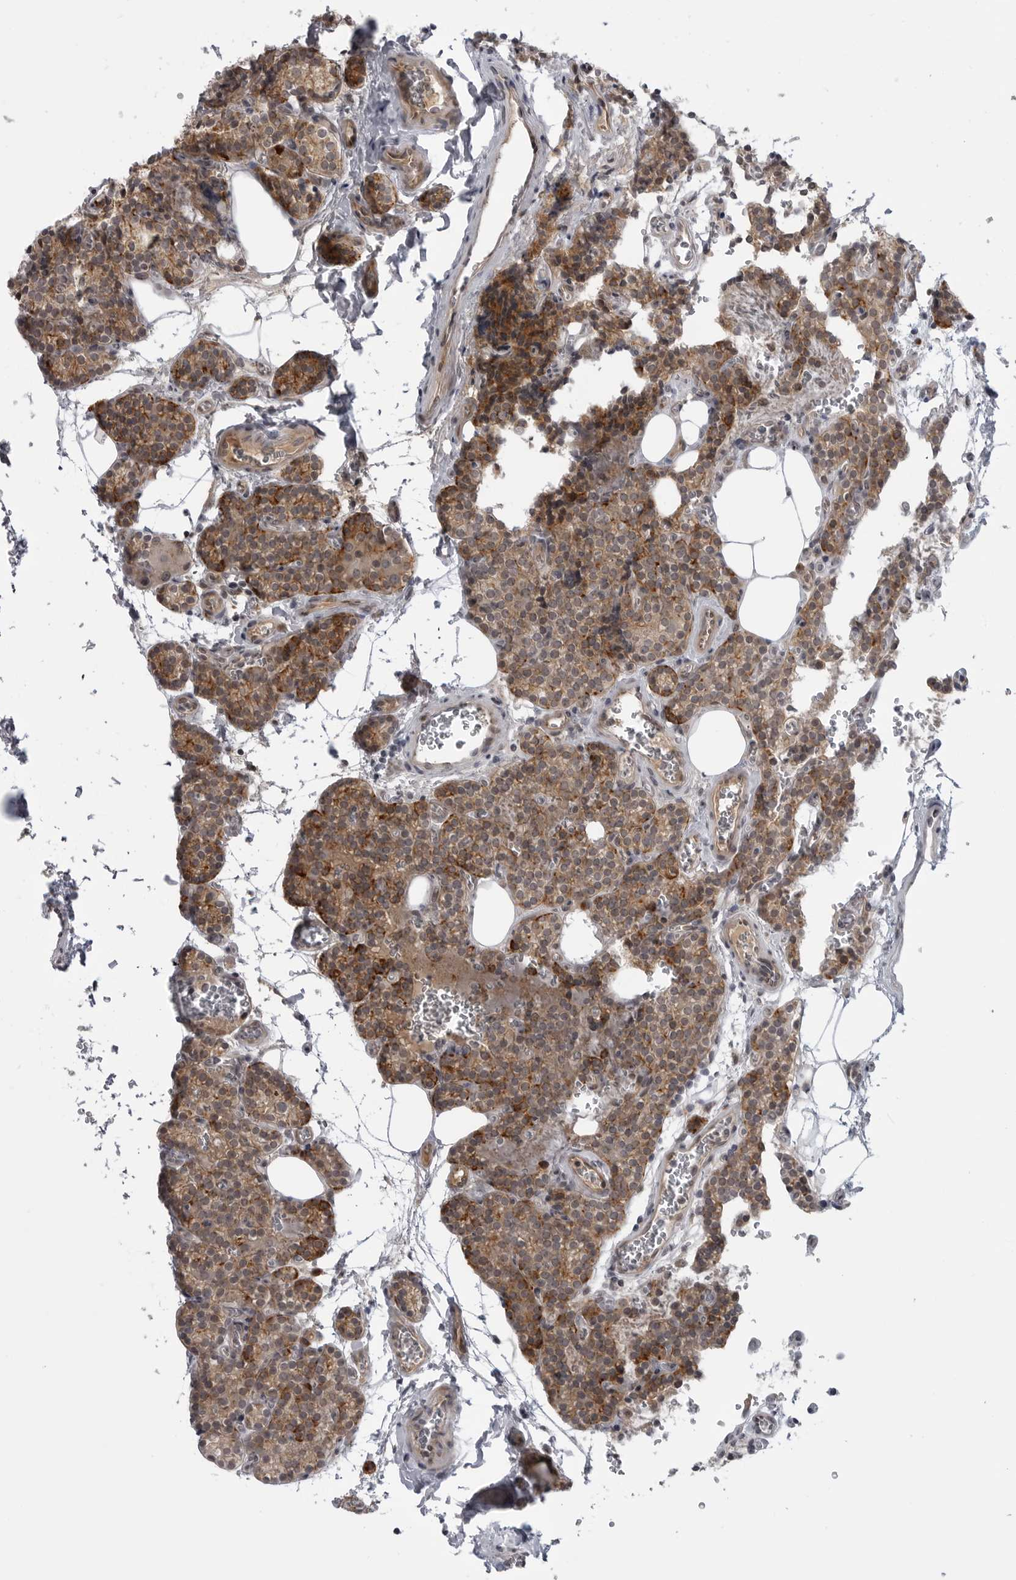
{"staining": {"intensity": "moderate", "quantity": ">75%", "location": "cytoplasmic/membranous"}, "tissue": "parathyroid gland", "cell_type": "Glandular cells", "image_type": "normal", "snomed": [{"axis": "morphology", "description": "Normal tissue, NOS"}, {"axis": "topography", "description": "Parathyroid gland"}], "caption": "High-magnification brightfield microscopy of benign parathyroid gland stained with DAB (3,3'-diaminobenzidine) (brown) and counterstained with hematoxylin (blue). glandular cells exhibit moderate cytoplasmic/membranous expression is appreciated in about>75% of cells.", "gene": "LRRC45", "patient": {"sex": "female", "age": 64}}